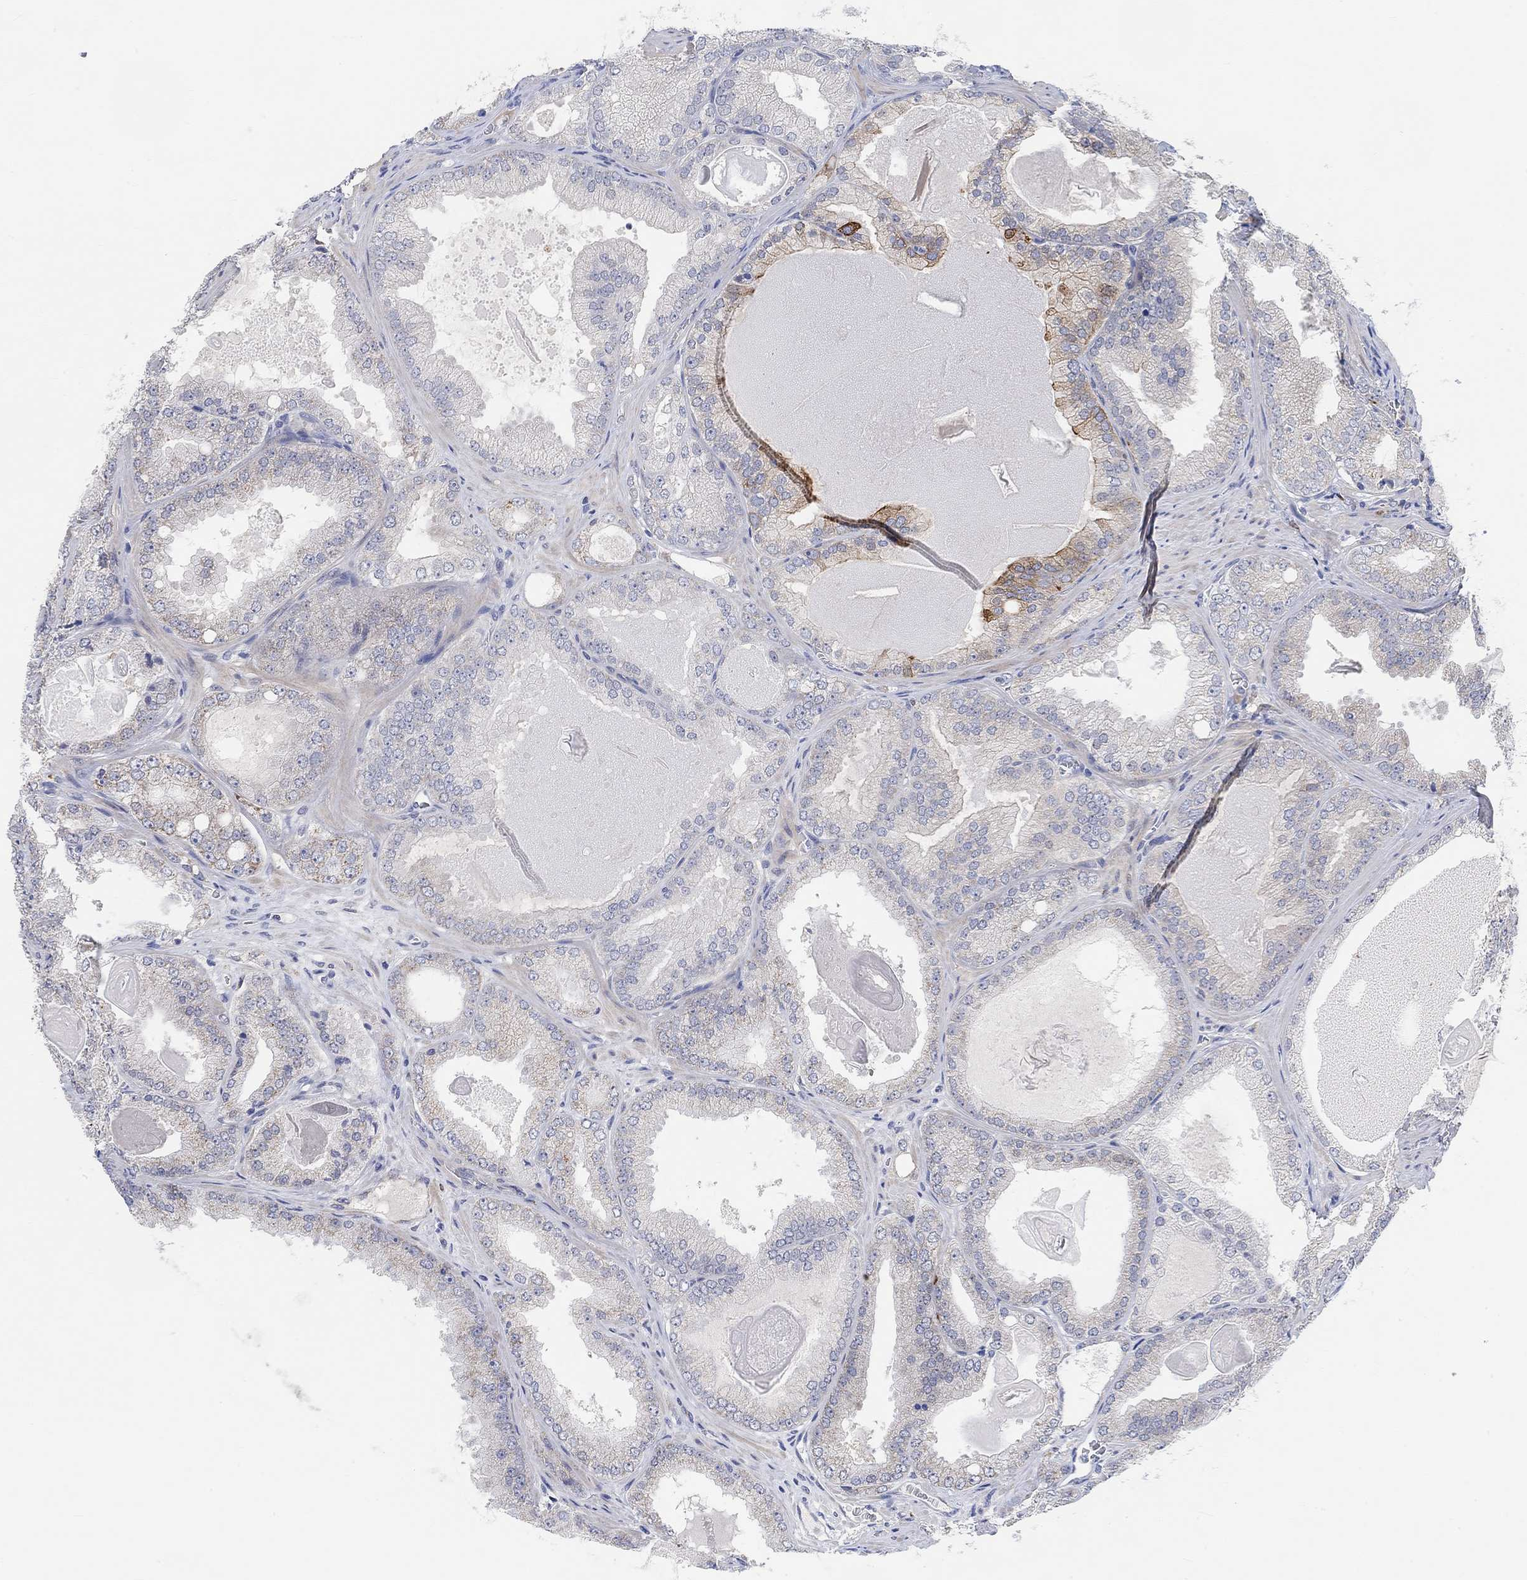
{"staining": {"intensity": "negative", "quantity": "none", "location": "none"}, "tissue": "prostate cancer", "cell_type": "Tumor cells", "image_type": "cancer", "snomed": [{"axis": "morphology", "description": "Adenocarcinoma, Low grade"}, {"axis": "topography", "description": "Prostate"}], "caption": "This is a histopathology image of immunohistochemistry (IHC) staining of prostate cancer, which shows no expression in tumor cells.", "gene": "HCRTR1", "patient": {"sex": "male", "age": 72}}